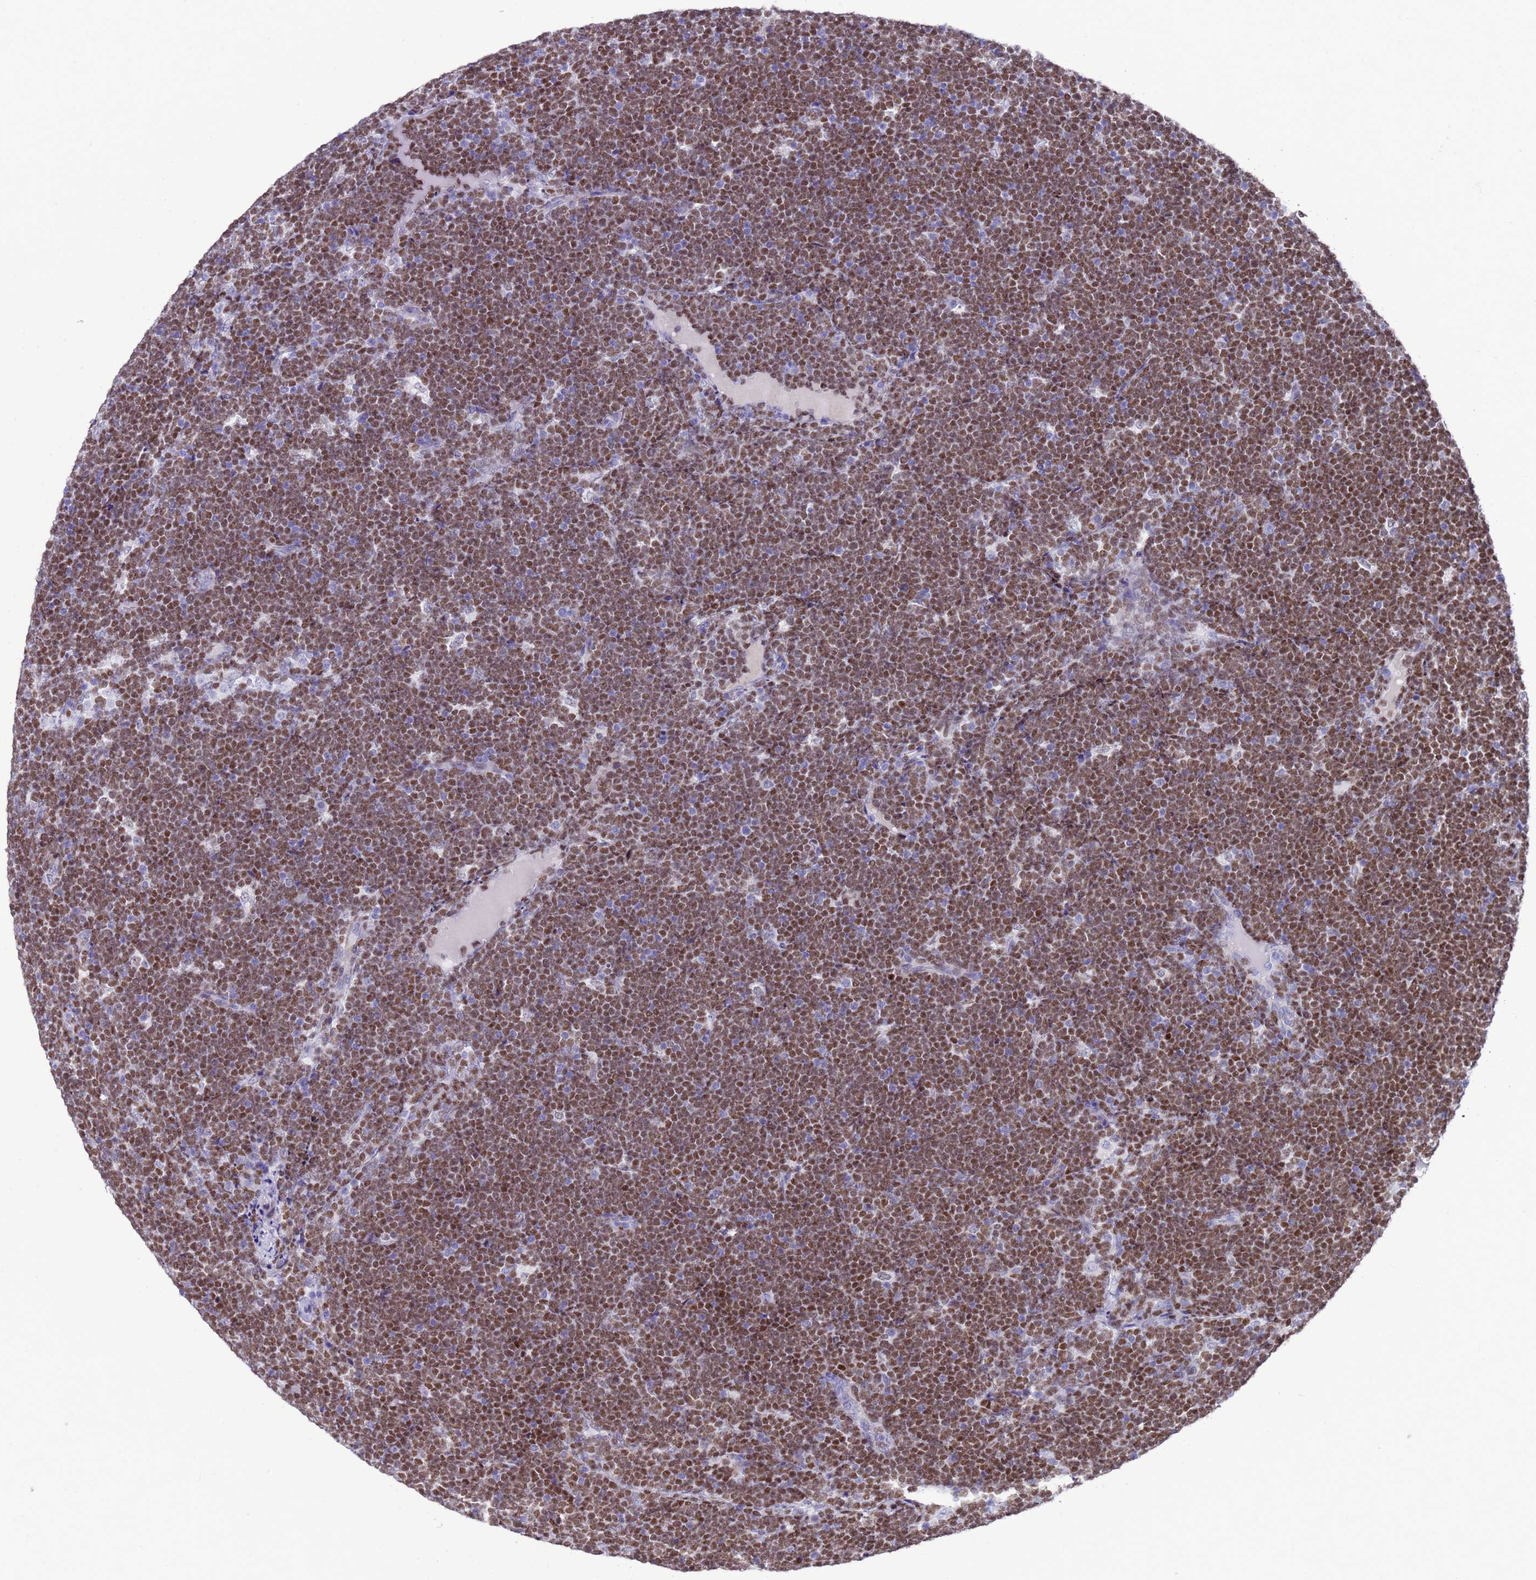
{"staining": {"intensity": "moderate", "quantity": ">75%", "location": "nuclear"}, "tissue": "lymphoma", "cell_type": "Tumor cells", "image_type": "cancer", "snomed": [{"axis": "morphology", "description": "Malignant lymphoma, non-Hodgkin's type, High grade"}, {"axis": "topography", "description": "Lymph node"}], "caption": "Immunohistochemistry staining of high-grade malignant lymphoma, non-Hodgkin's type, which exhibits medium levels of moderate nuclear expression in approximately >75% of tumor cells indicating moderate nuclear protein expression. The staining was performed using DAB (brown) for protein detection and nuclei were counterstained in hematoxylin (blue).", "gene": "BCL7A", "patient": {"sex": "male", "age": 13}}